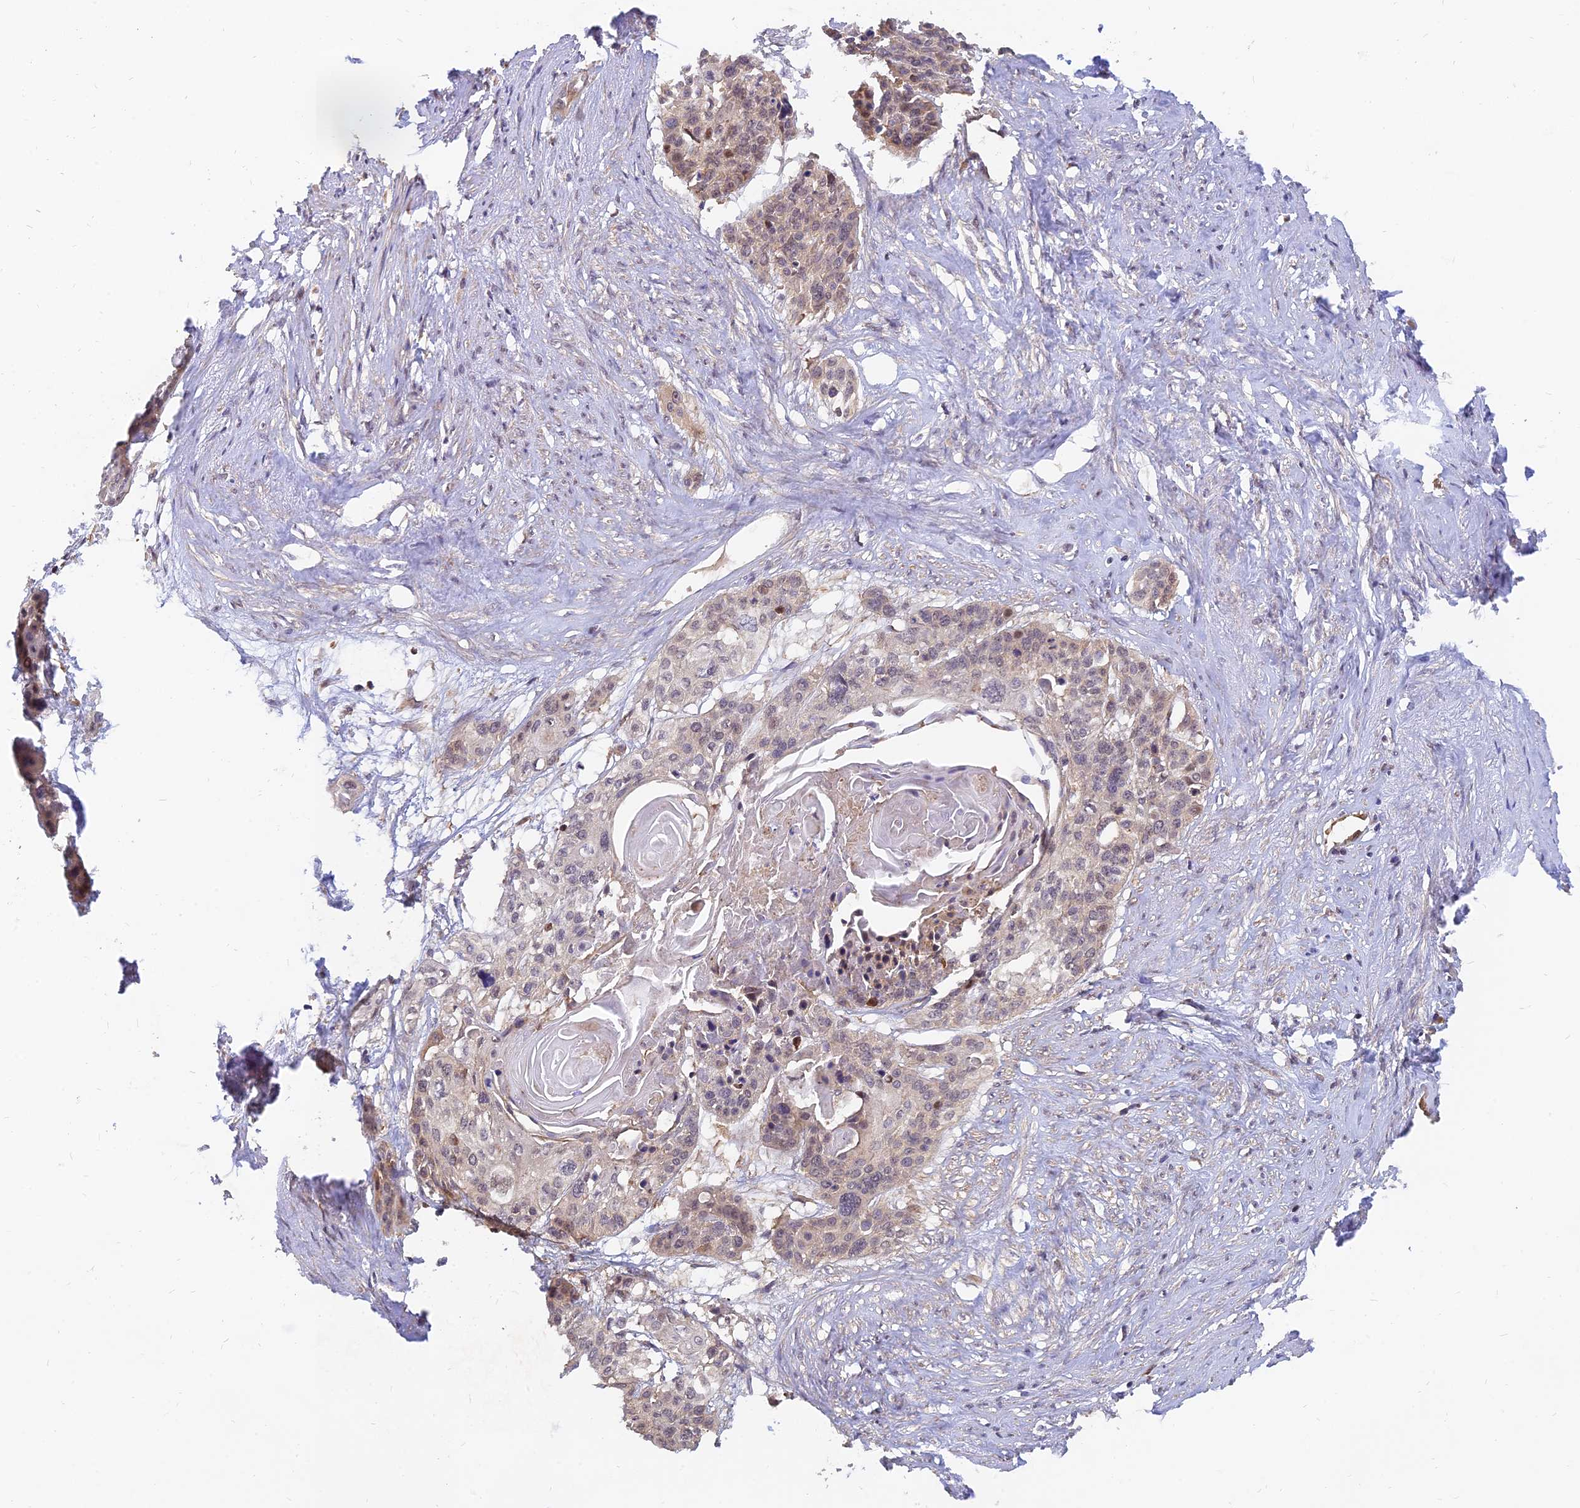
{"staining": {"intensity": "weak", "quantity": "25%-75%", "location": "nuclear"}, "tissue": "cervical cancer", "cell_type": "Tumor cells", "image_type": "cancer", "snomed": [{"axis": "morphology", "description": "Squamous cell carcinoma, NOS"}, {"axis": "topography", "description": "Cervix"}], "caption": "Immunohistochemical staining of squamous cell carcinoma (cervical) exhibits low levels of weak nuclear protein staining in approximately 25%-75% of tumor cells.", "gene": "WDR41", "patient": {"sex": "female", "age": 57}}